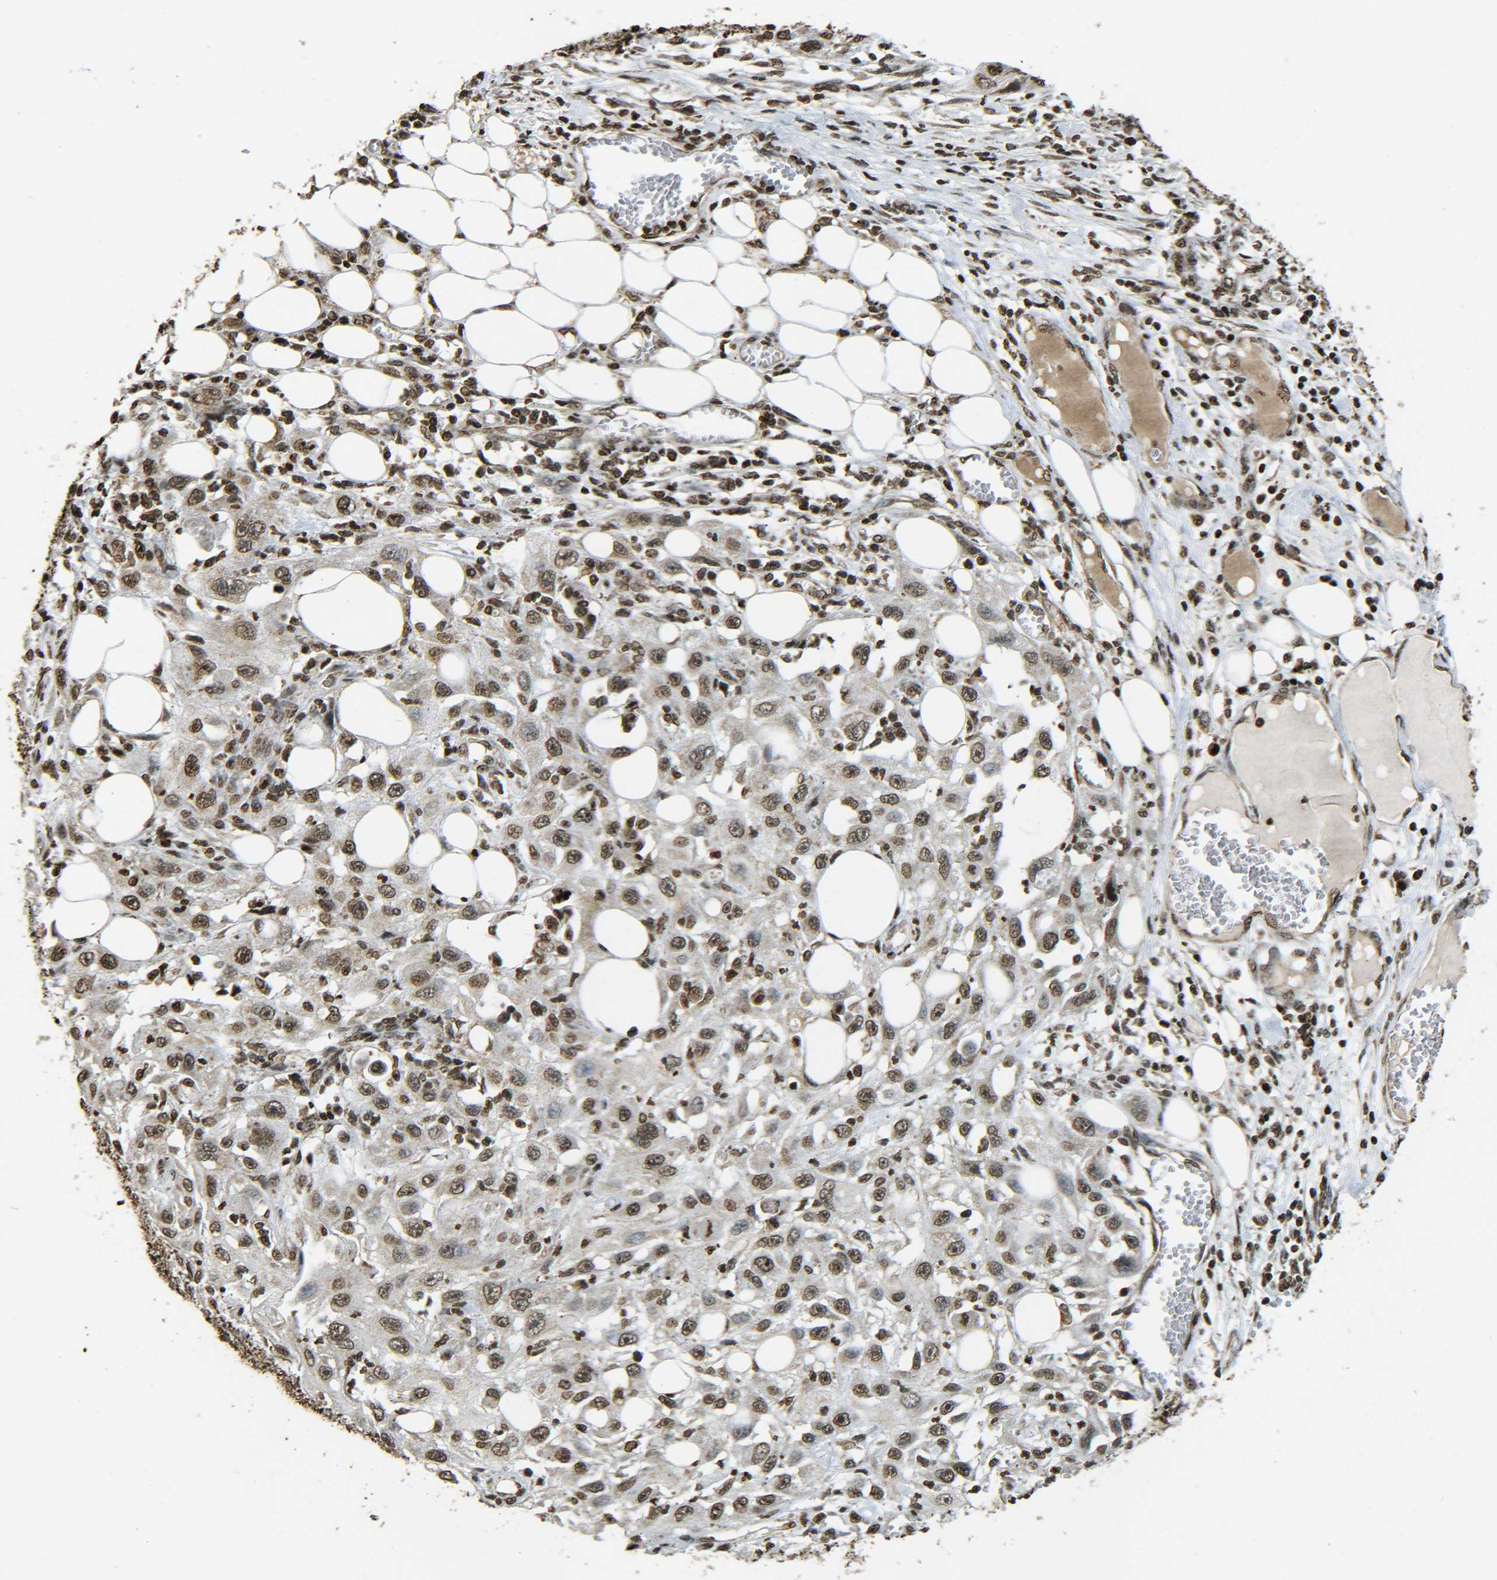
{"staining": {"intensity": "moderate", "quantity": ">75%", "location": "nuclear"}, "tissue": "skin cancer", "cell_type": "Tumor cells", "image_type": "cancer", "snomed": [{"axis": "morphology", "description": "Squamous cell carcinoma, NOS"}, {"axis": "topography", "description": "Skin"}], "caption": "A histopathology image of human skin squamous cell carcinoma stained for a protein exhibits moderate nuclear brown staining in tumor cells.", "gene": "NEUROG2", "patient": {"sex": "male", "age": 75}}